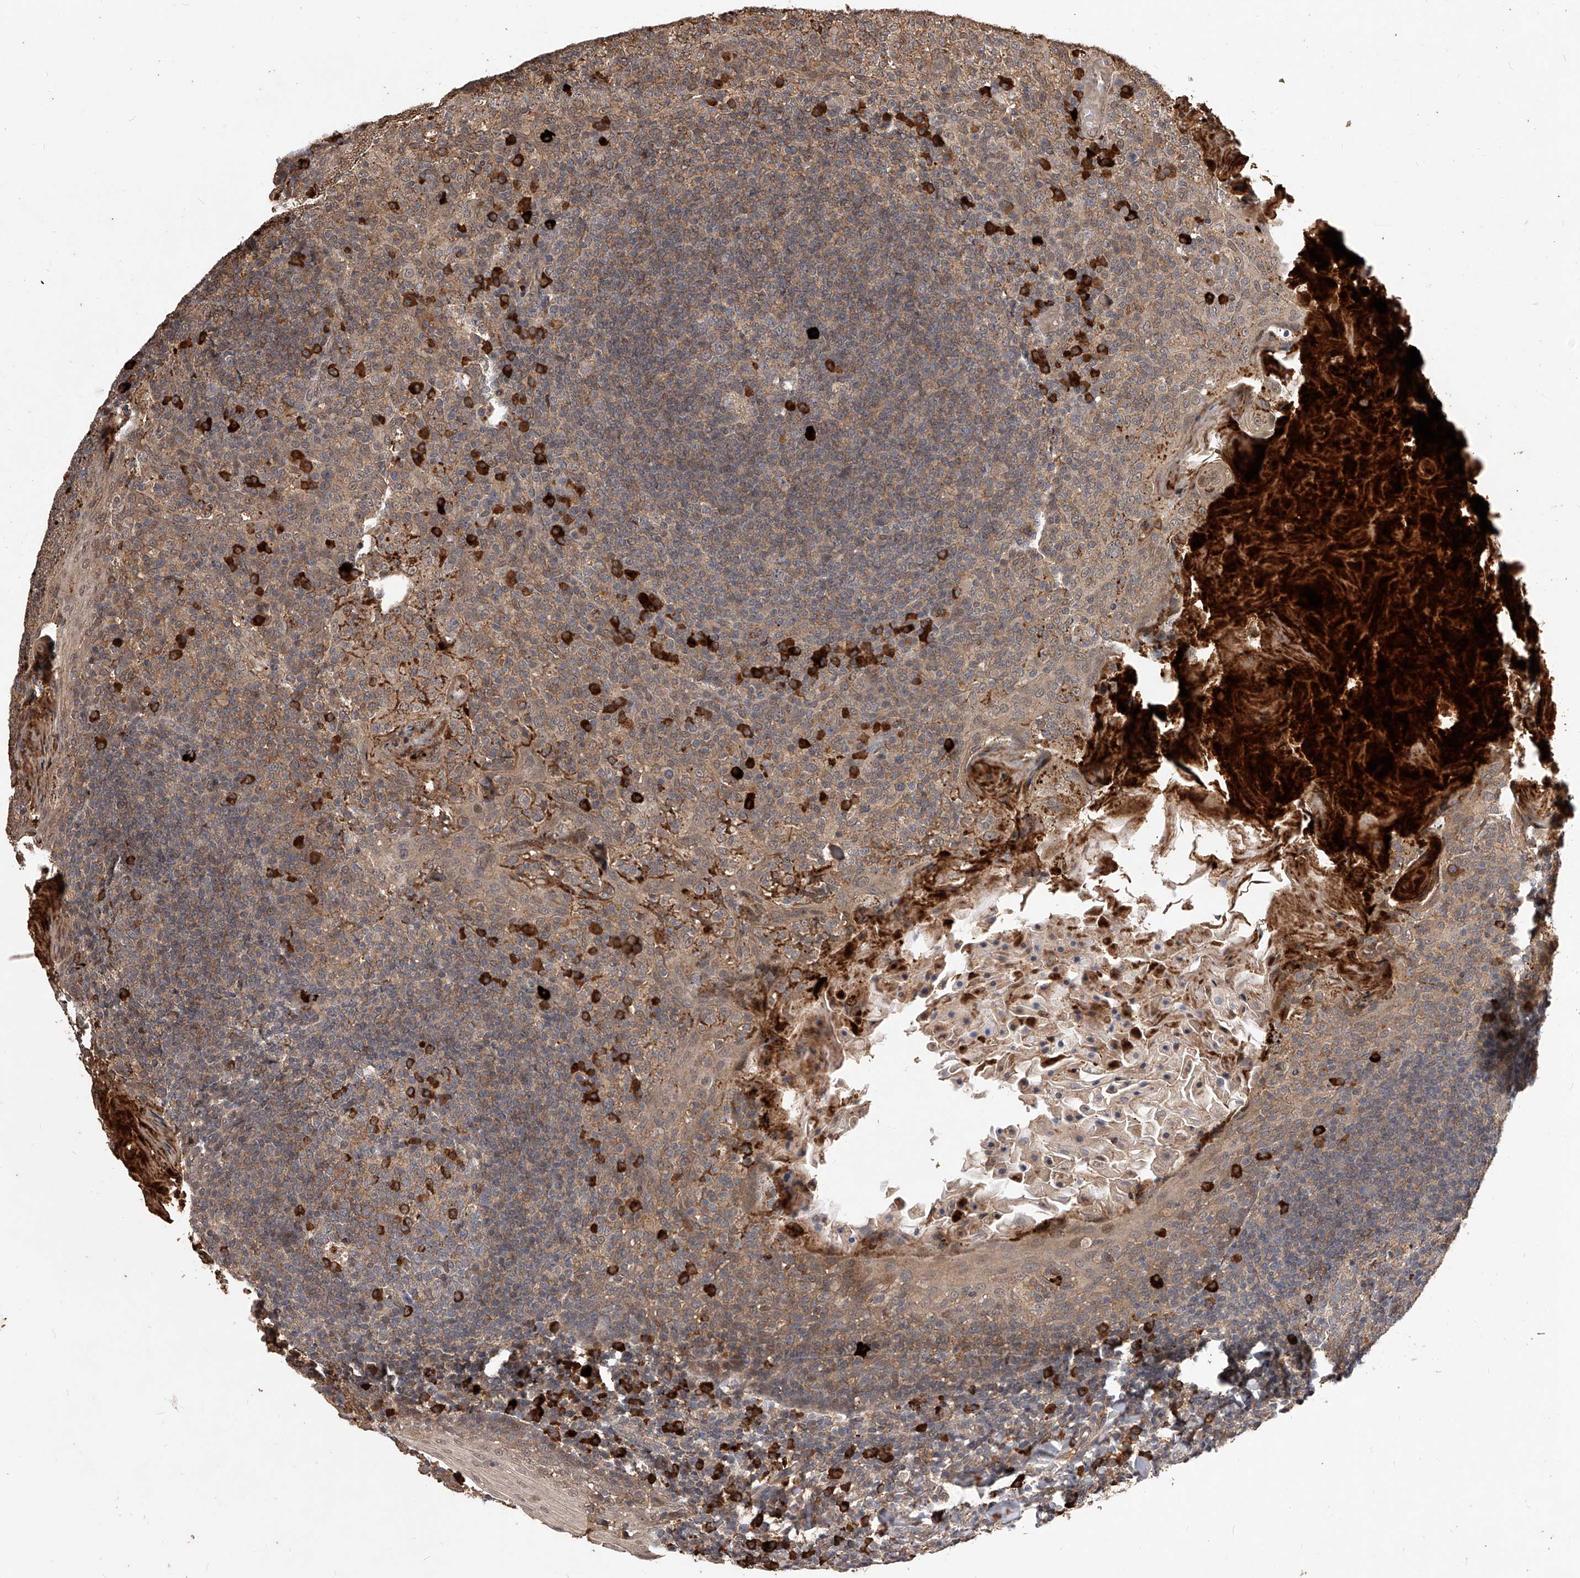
{"staining": {"intensity": "strong", "quantity": "<25%", "location": "cytoplasmic/membranous"}, "tissue": "tonsil", "cell_type": "Germinal center cells", "image_type": "normal", "snomed": [{"axis": "morphology", "description": "Normal tissue, NOS"}, {"axis": "topography", "description": "Tonsil"}], "caption": "Approximately <25% of germinal center cells in benign human tonsil demonstrate strong cytoplasmic/membranous protein positivity as visualized by brown immunohistochemical staining.", "gene": "CFAP410", "patient": {"sex": "female", "age": 19}}